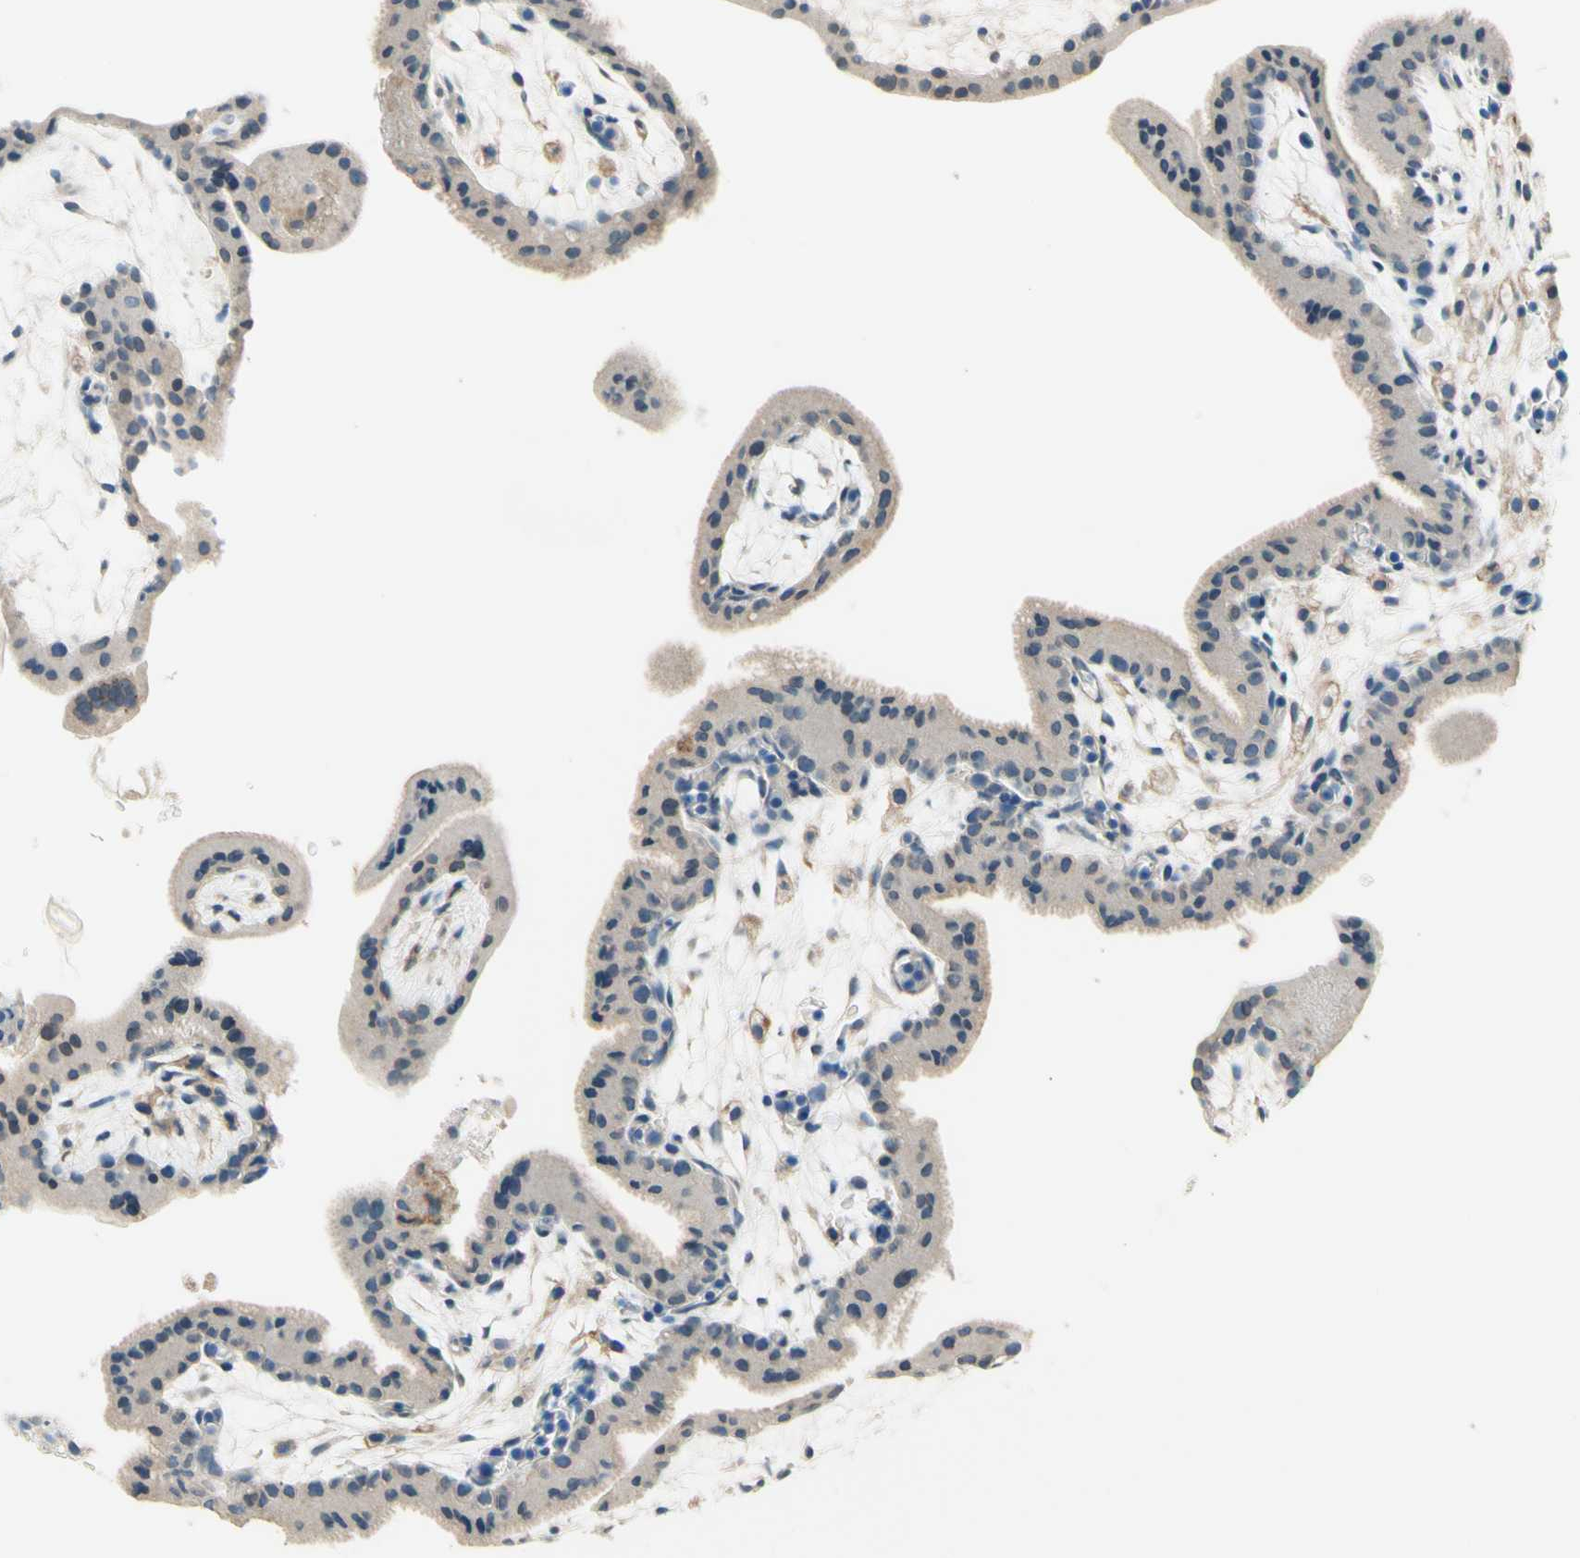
{"staining": {"intensity": "negative", "quantity": "none", "location": "none"}, "tissue": "placenta", "cell_type": "Decidual cells", "image_type": "normal", "snomed": [{"axis": "morphology", "description": "Normal tissue, NOS"}, {"axis": "topography", "description": "Placenta"}], "caption": "Immunohistochemistry (IHC) image of unremarkable human placenta stained for a protein (brown), which exhibits no expression in decidual cells.", "gene": "SIGLEC9", "patient": {"sex": "female", "age": 35}}